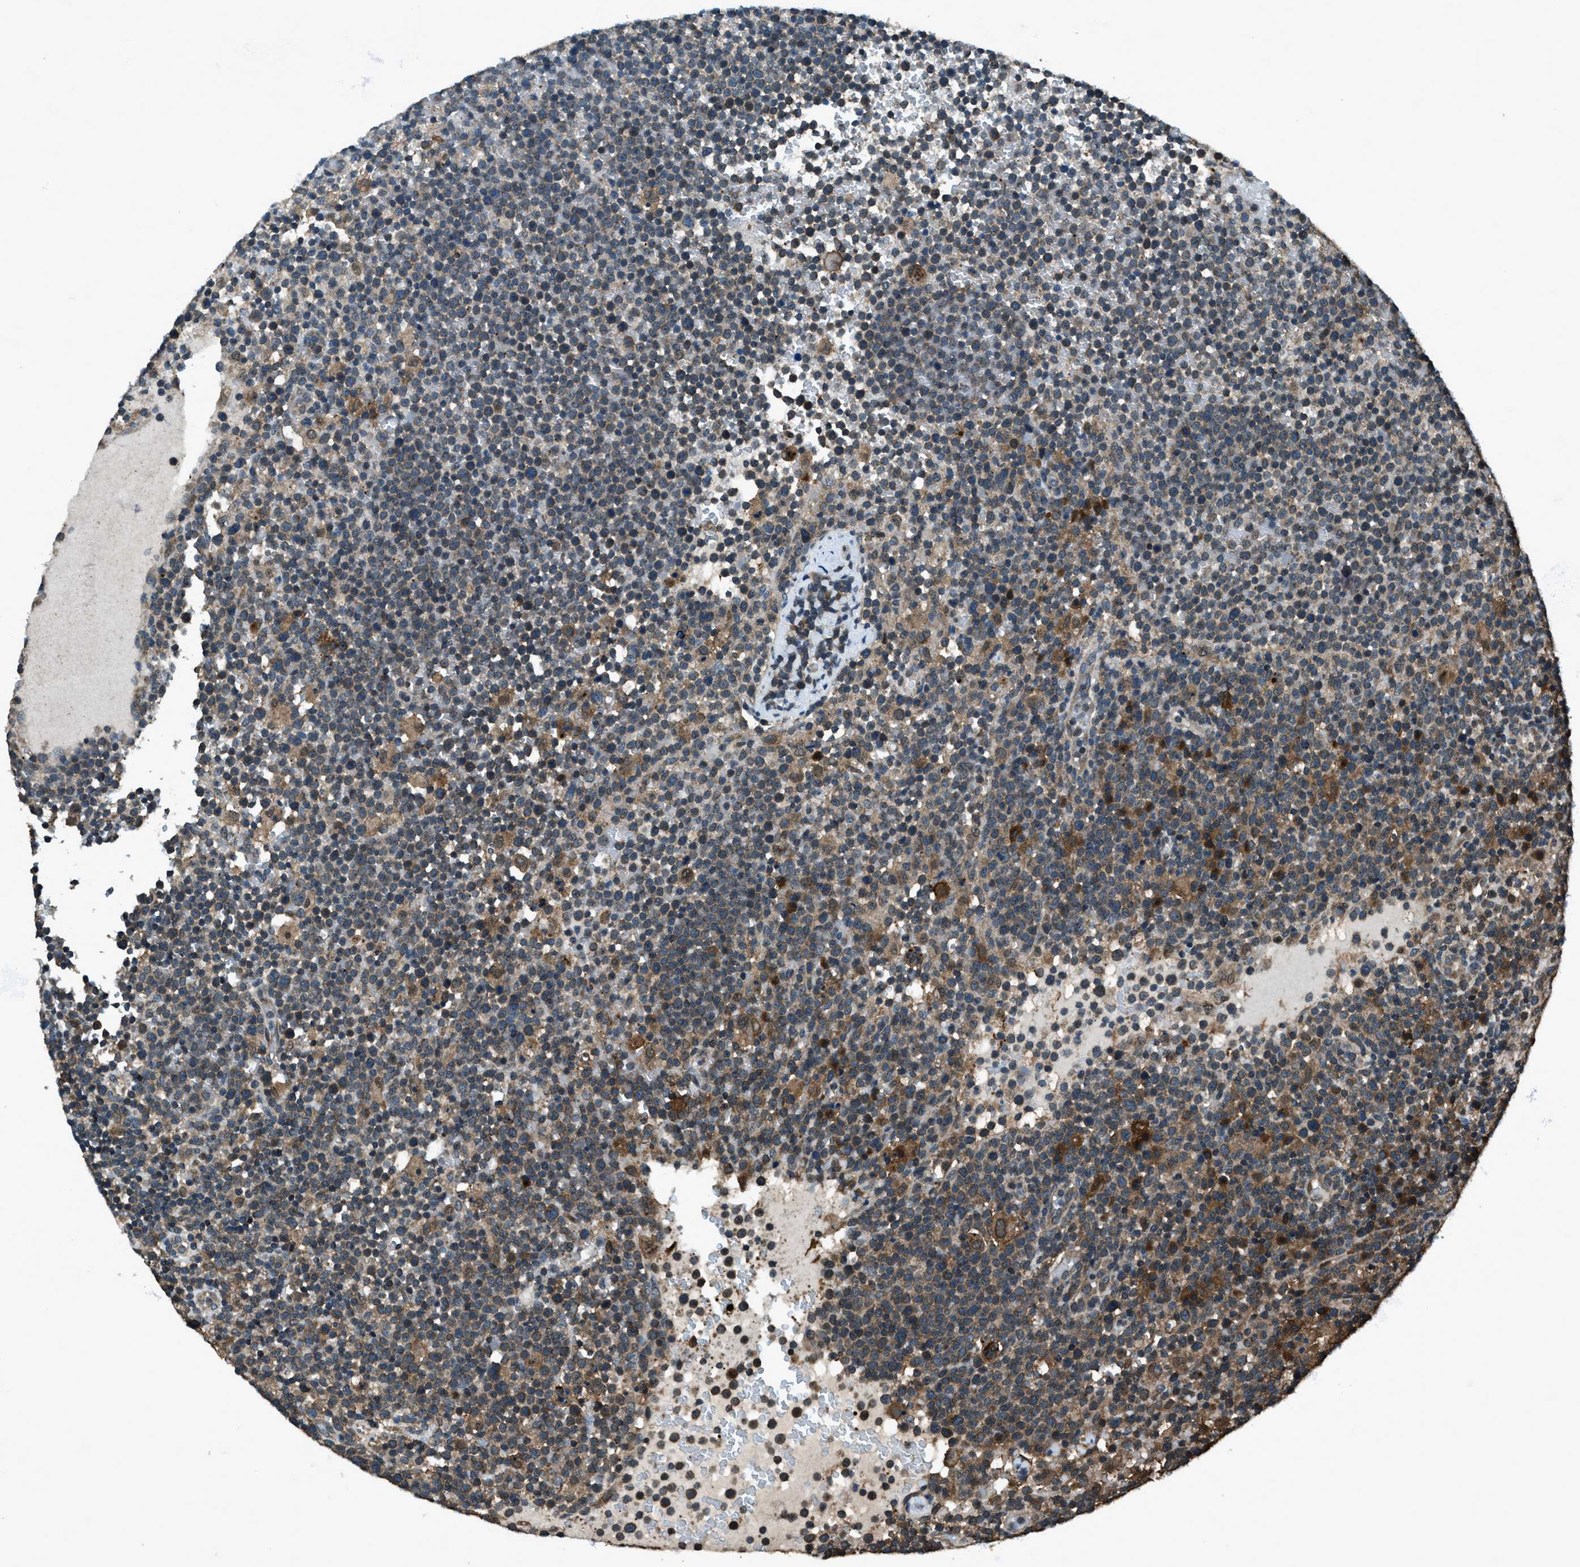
{"staining": {"intensity": "moderate", "quantity": ">75%", "location": "cytoplasmic/membranous"}, "tissue": "lymphoma", "cell_type": "Tumor cells", "image_type": "cancer", "snomed": [{"axis": "morphology", "description": "Malignant lymphoma, non-Hodgkin's type, High grade"}, {"axis": "topography", "description": "Lymph node"}], "caption": "High-power microscopy captured an immunohistochemistry histopathology image of lymphoma, revealing moderate cytoplasmic/membranous staining in approximately >75% of tumor cells. (Brightfield microscopy of DAB IHC at high magnification).", "gene": "TRIM4", "patient": {"sex": "male", "age": 61}}